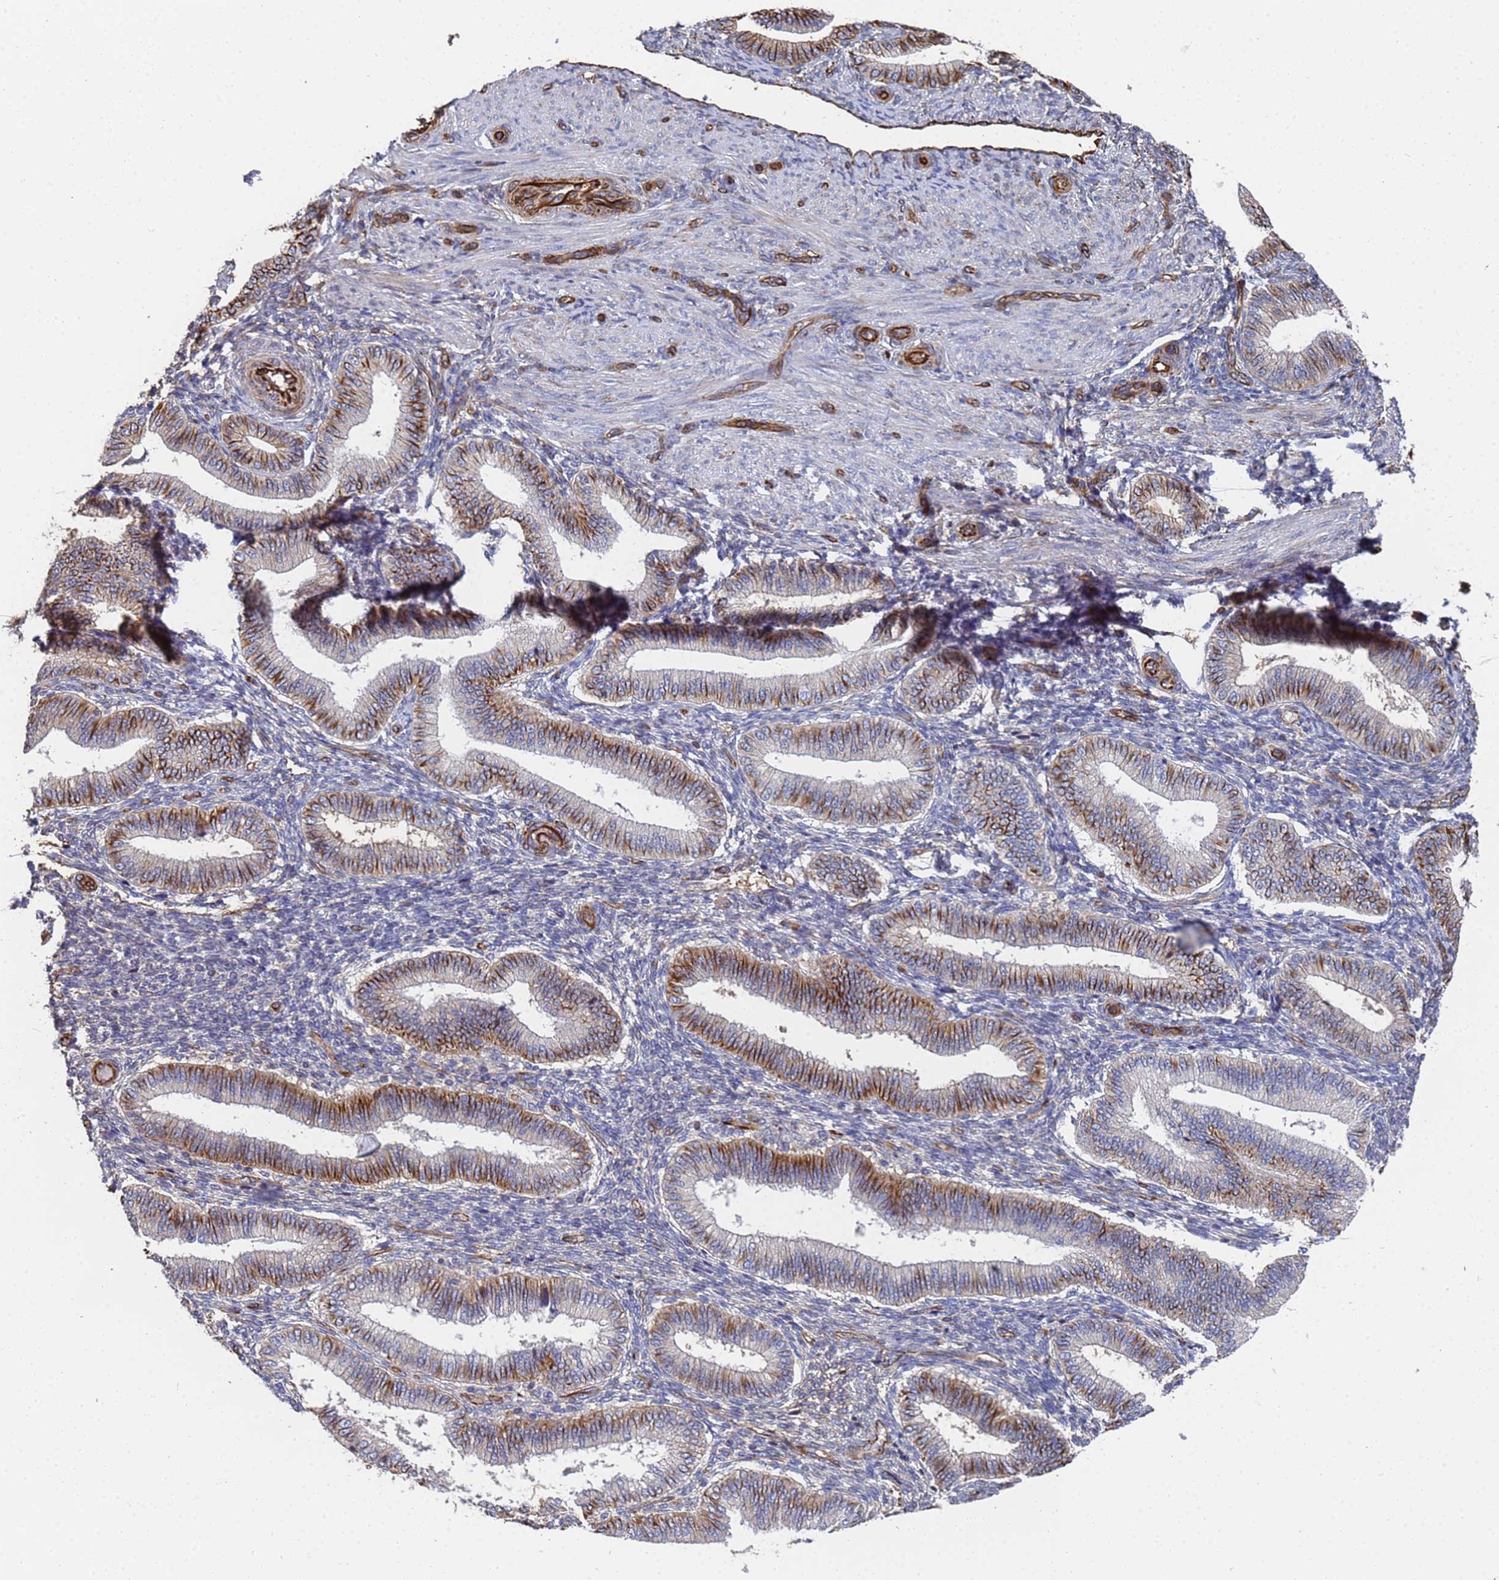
{"staining": {"intensity": "negative", "quantity": "none", "location": "none"}, "tissue": "endometrium", "cell_type": "Cells in endometrial stroma", "image_type": "normal", "snomed": [{"axis": "morphology", "description": "Normal tissue, NOS"}, {"axis": "topography", "description": "Endometrium"}], "caption": "A micrograph of endometrium stained for a protein shows no brown staining in cells in endometrial stroma.", "gene": "SYT13", "patient": {"sex": "female", "age": 39}}